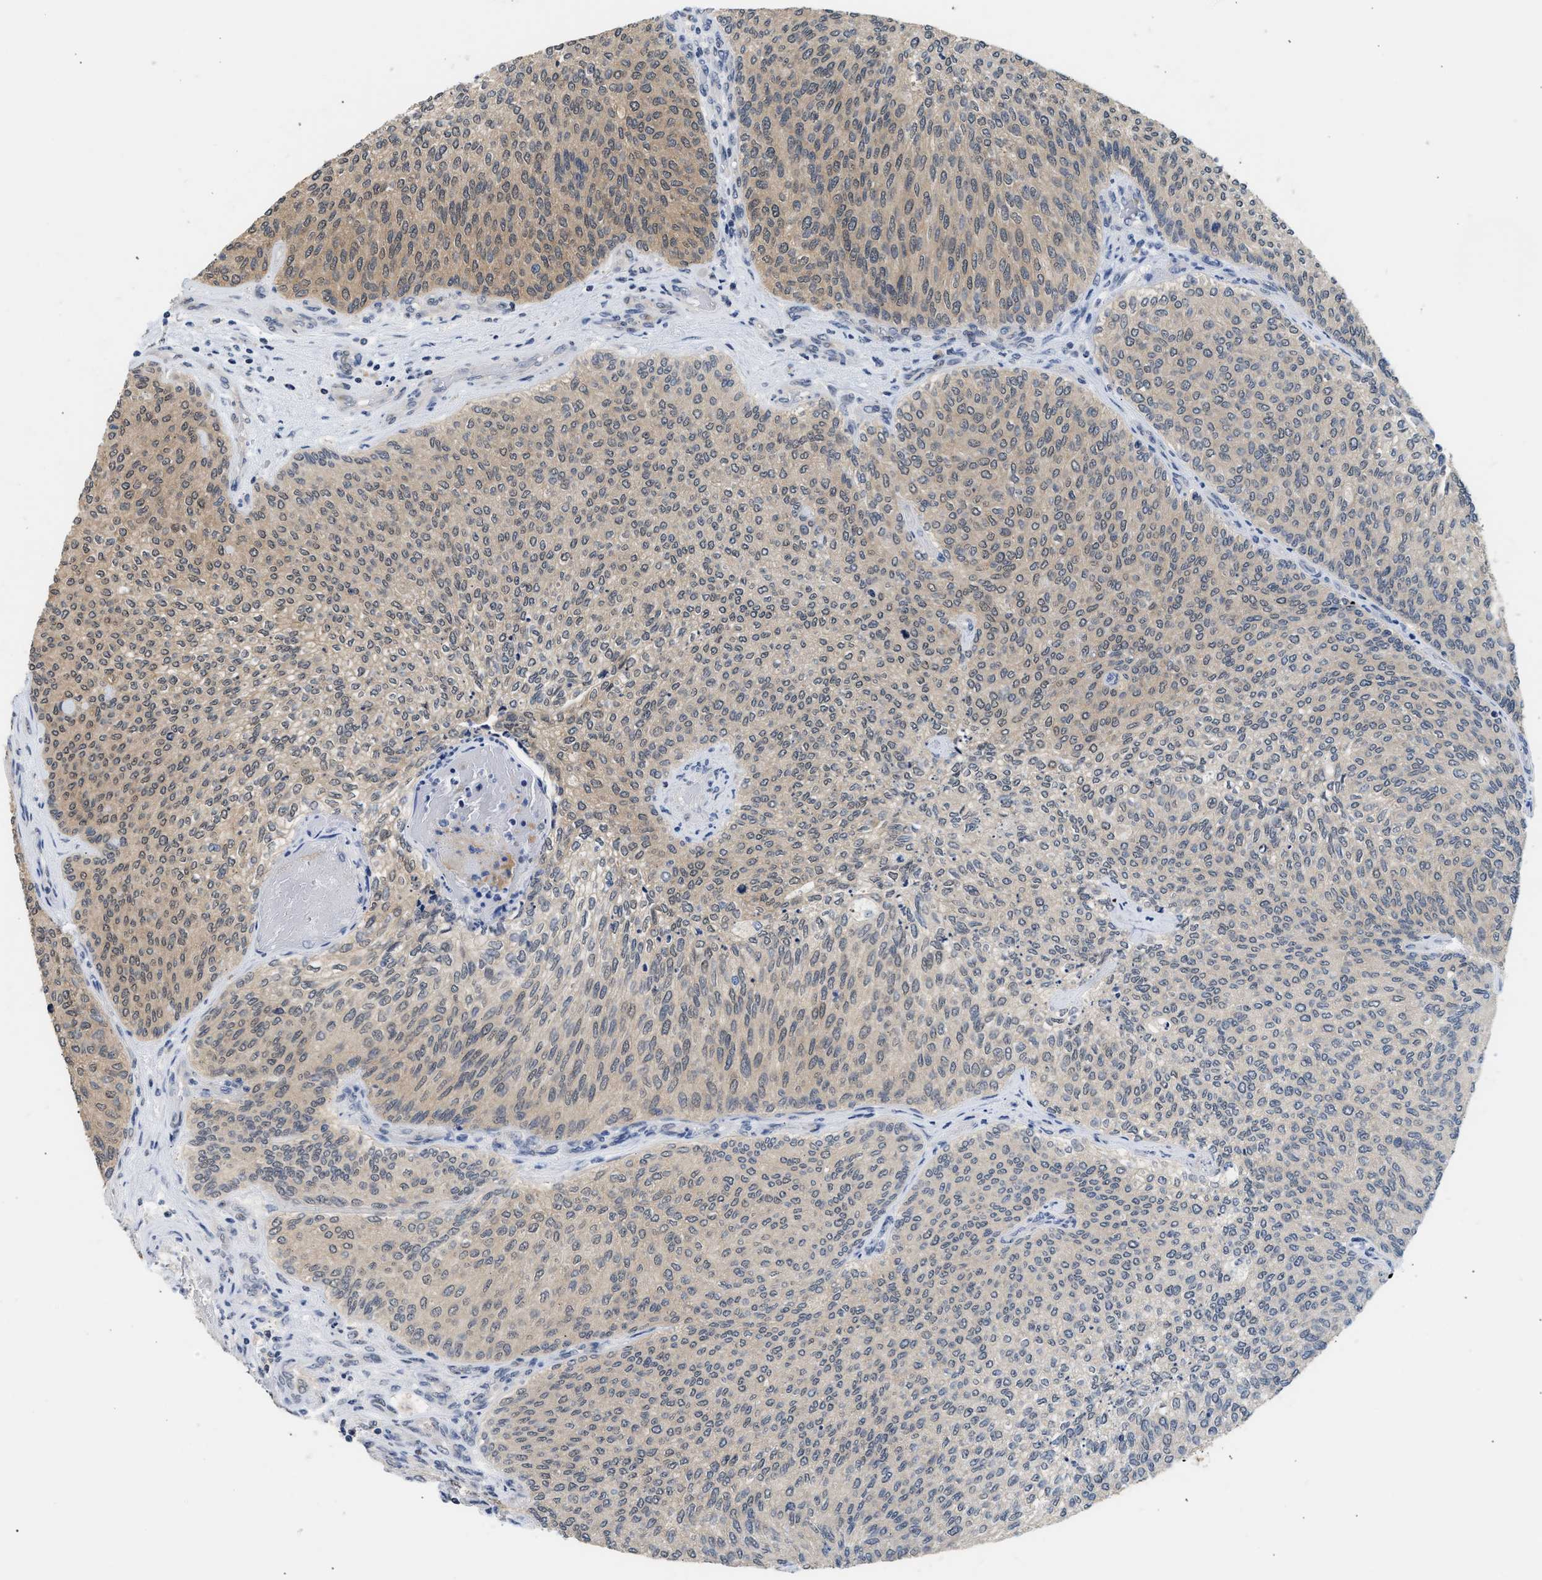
{"staining": {"intensity": "weak", "quantity": "25%-75%", "location": "cytoplasmic/membranous"}, "tissue": "urothelial cancer", "cell_type": "Tumor cells", "image_type": "cancer", "snomed": [{"axis": "morphology", "description": "Urothelial carcinoma, Low grade"}, {"axis": "topography", "description": "Urinary bladder"}], "caption": "IHC of urothelial cancer displays low levels of weak cytoplasmic/membranous positivity in about 25%-75% of tumor cells. Nuclei are stained in blue.", "gene": "PPM1L", "patient": {"sex": "female", "age": 79}}